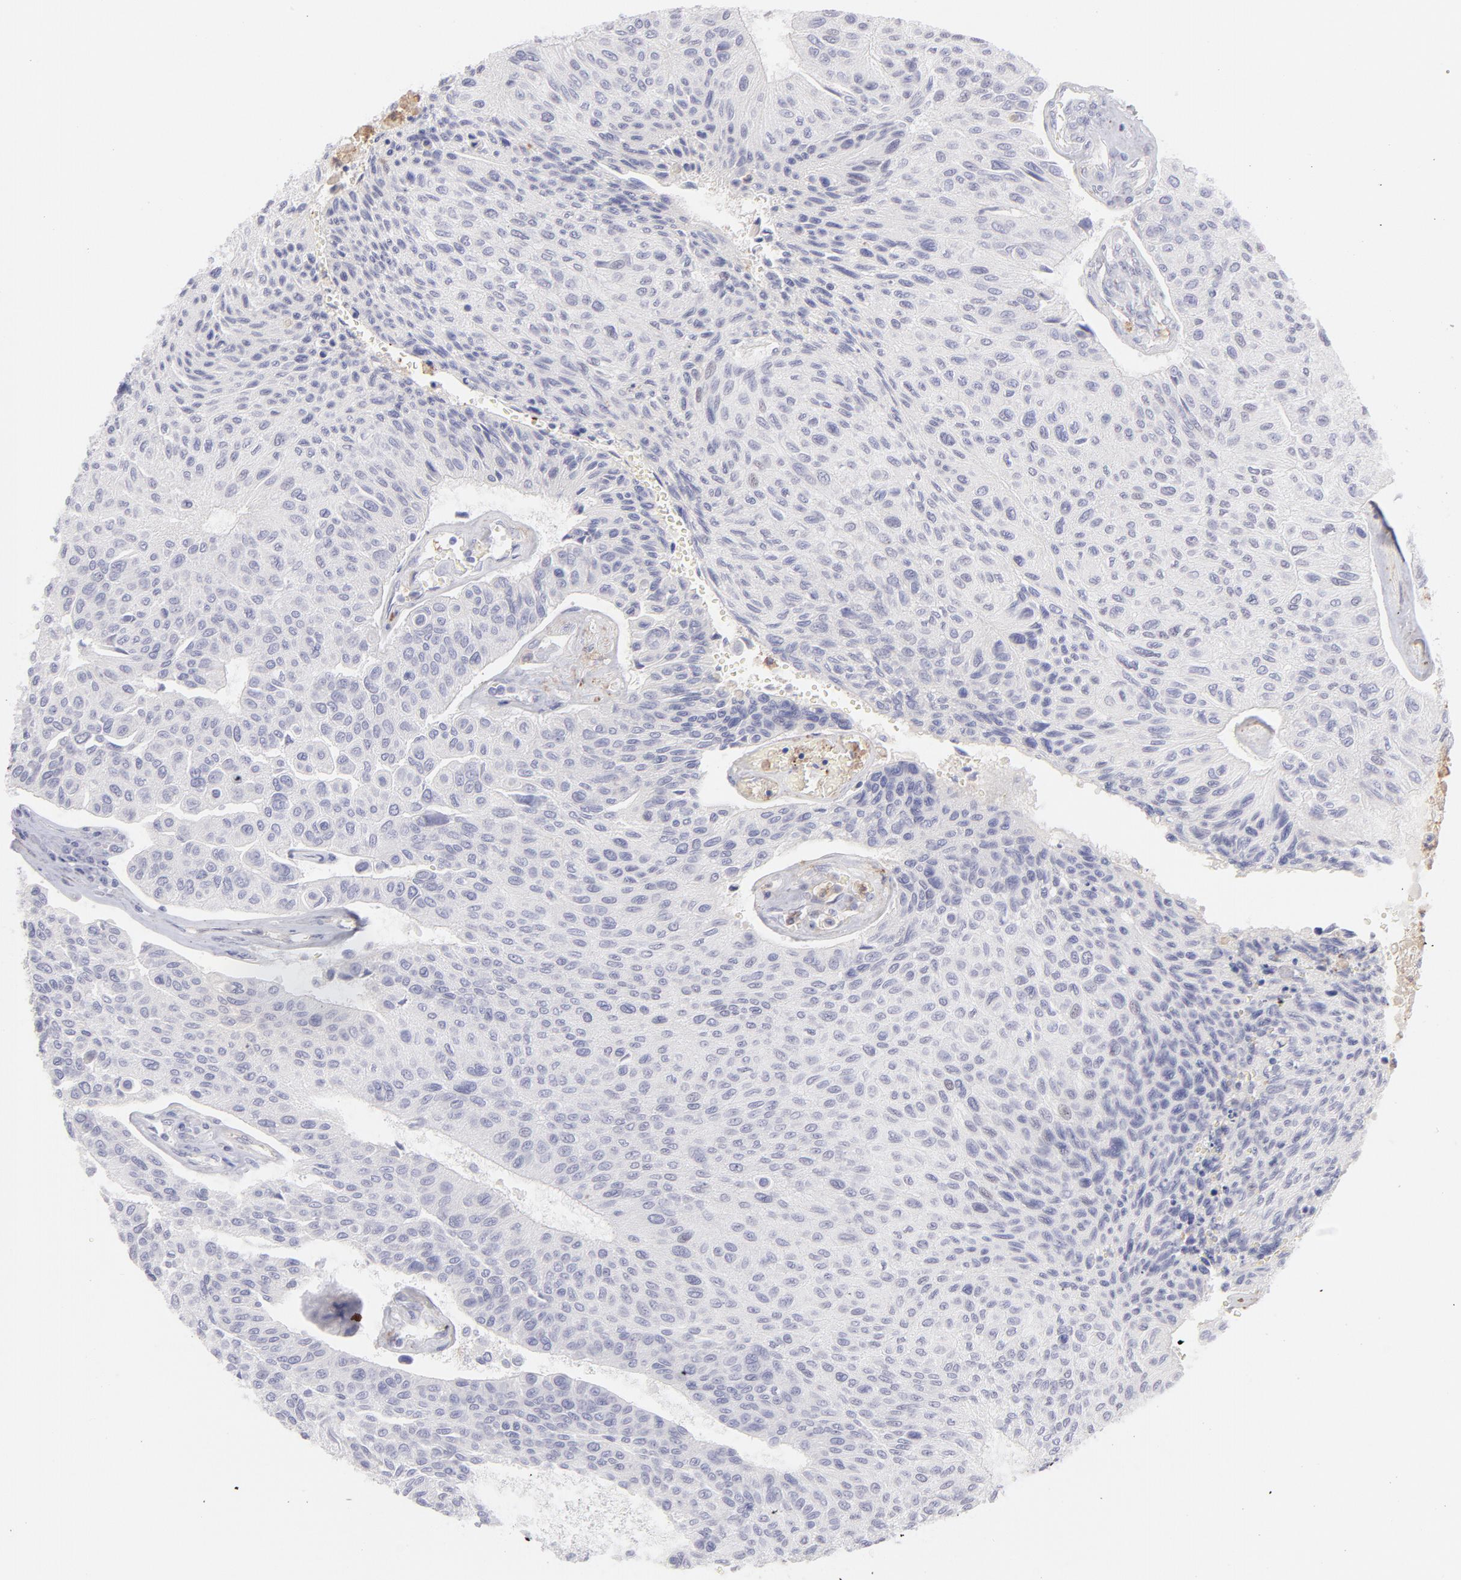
{"staining": {"intensity": "negative", "quantity": "none", "location": "none"}, "tissue": "urothelial cancer", "cell_type": "Tumor cells", "image_type": "cancer", "snomed": [{"axis": "morphology", "description": "Urothelial carcinoma, High grade"}, {"axis": "topography", "description": "Urinary bladder"}], "caption": "The immunohistochemistry micrograph has no significant staining in tumor cells of urothelial cancer tissue.", "gene": "LTB4R", "patient": {"sex": "male", "age": 66}}